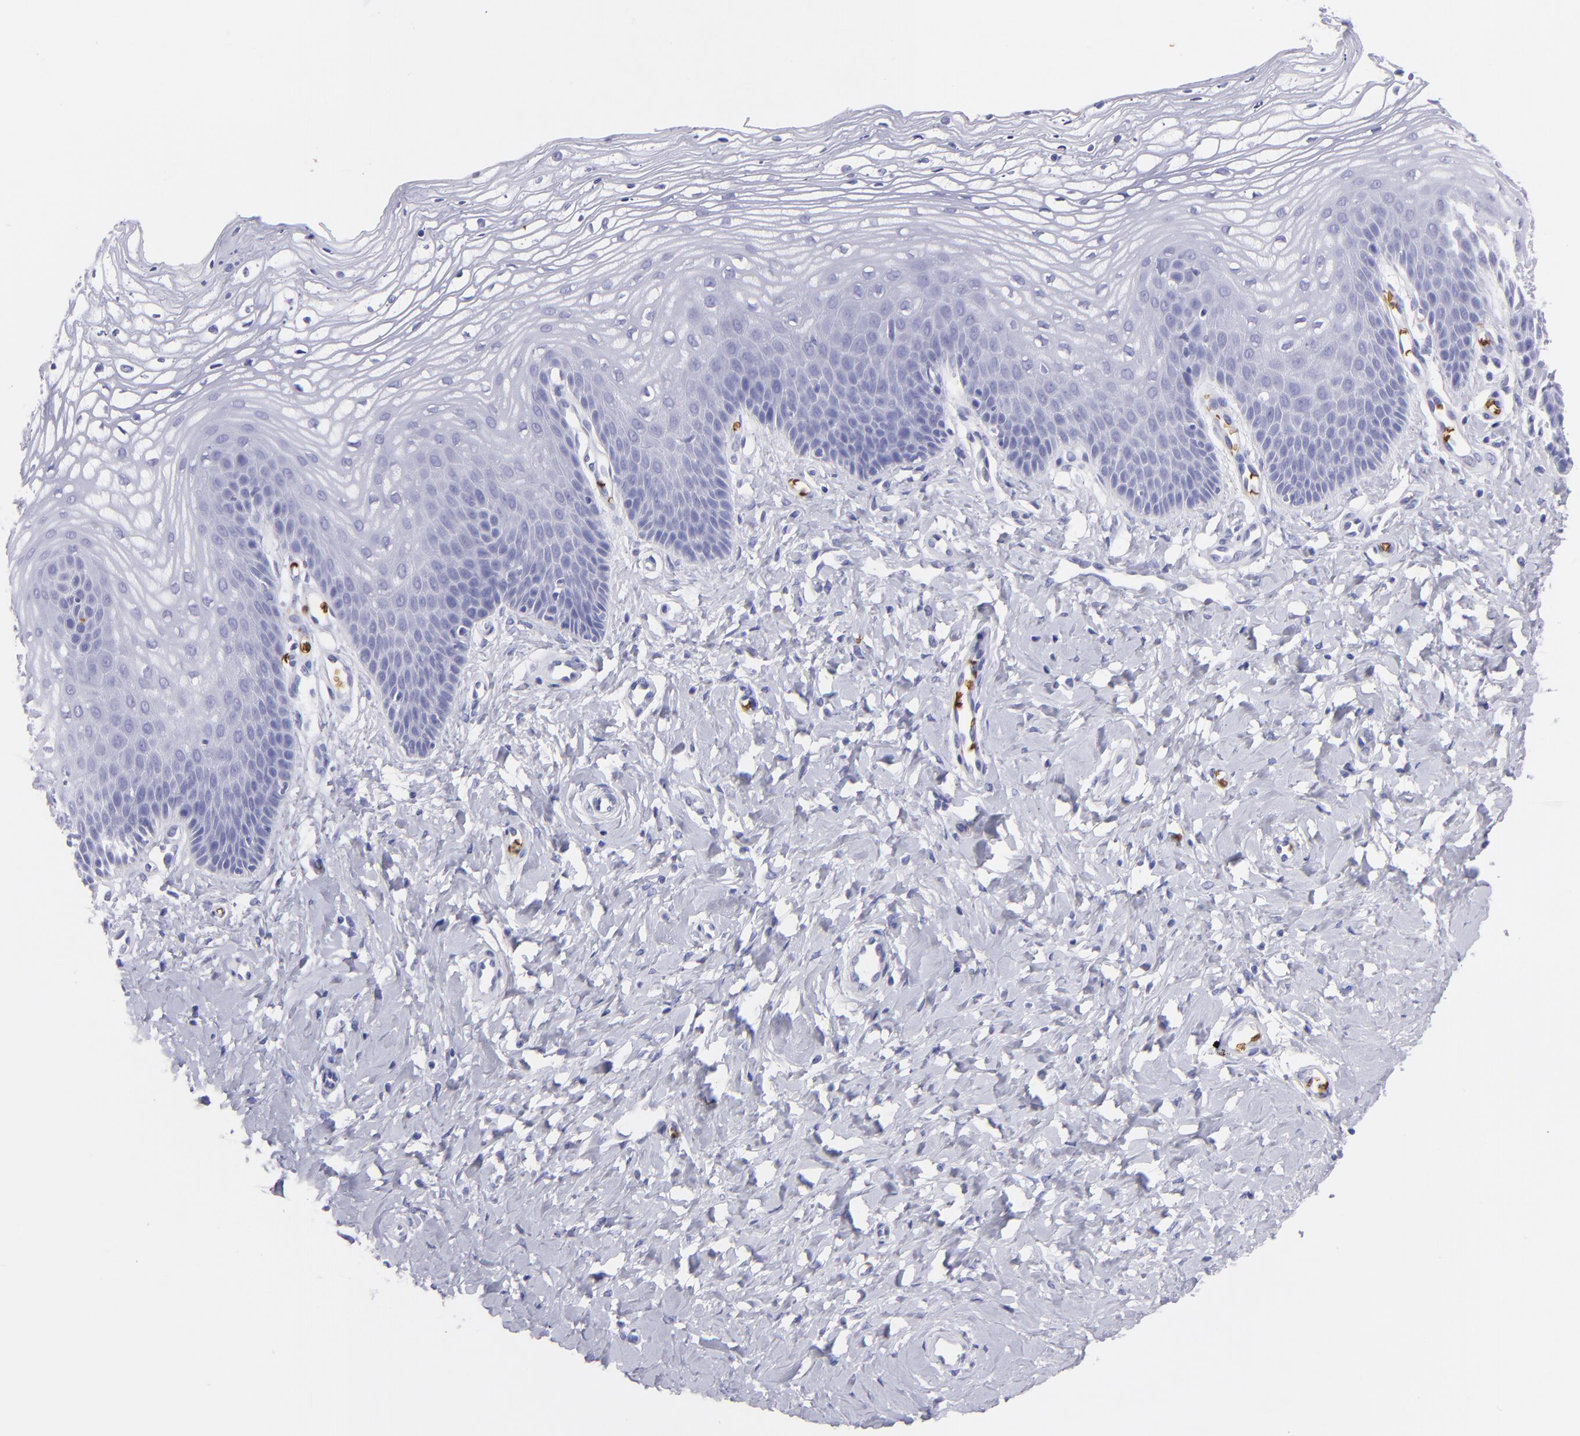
{"staining": {"intensity": "negative", "quantity": "none", "location": "none"}, "tissue": "vagina", "cell_type": "Squamous epithelial cells", "image_type": "normal", "snomed": [{"axis": "morphology", "description": "Normal tissue, NOS"}, {"axis": "topography", "description": "Vagina"}], "caption": "A high-resolution image shows immunohistochemistry (IHC) staining of benign vagina, which shows no significant positivity in squamous epithelial cells. (Brightfield microscopy of DAB immunohistochemistry at high magnification).", "gene": "GYPA", "patient": {"sex": "female", "age": 68}}